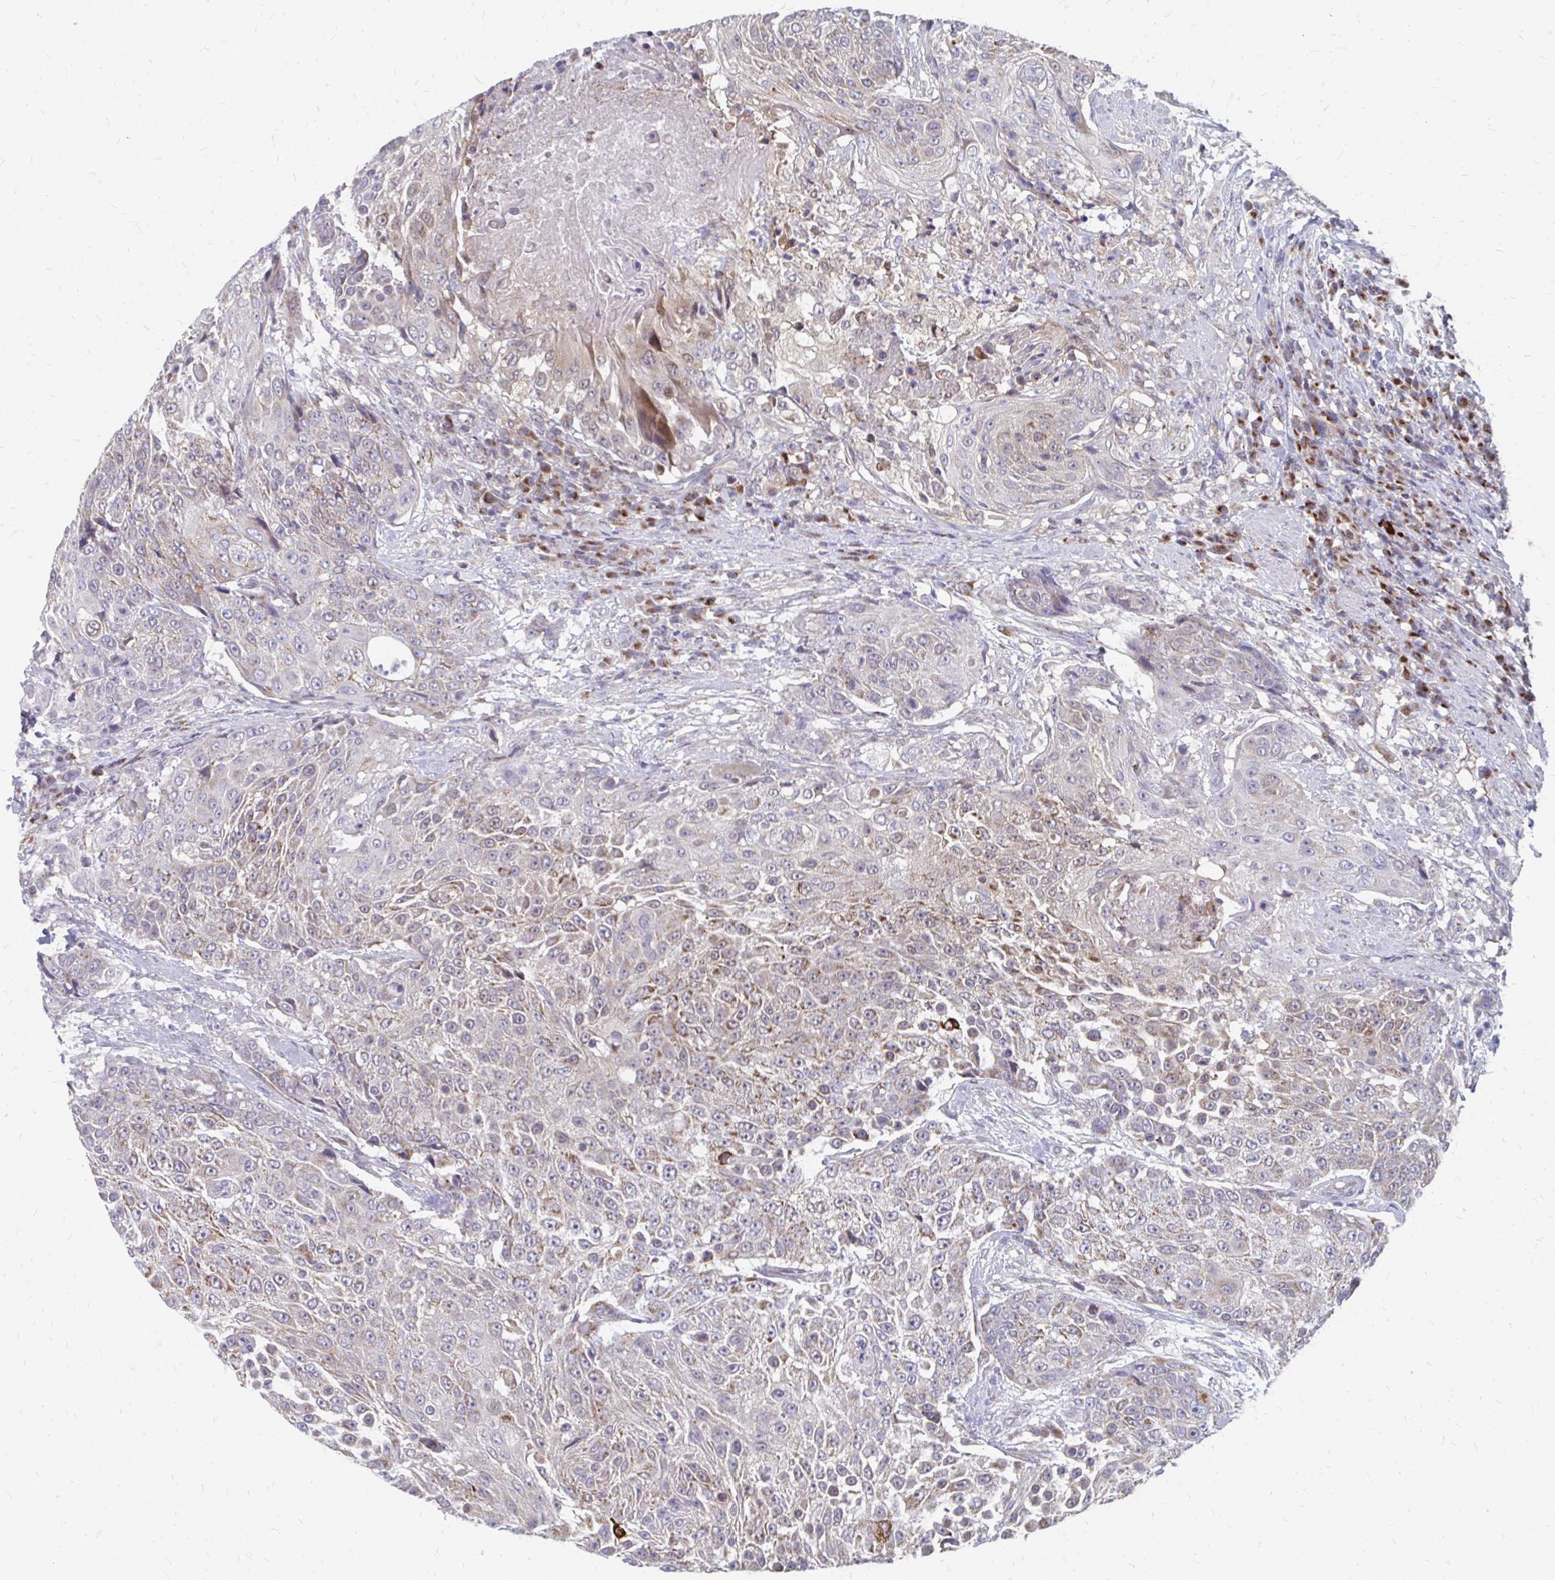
{"staining": {"intensity": "weak", "quantity": "25%-75%", "location": "cytoplasmic/membranous"}, "tissue": "urothelial cancer", "cell_type": "Tumor cells", "image_type": "cancer", "snomed": [{"axis": "morphology", "description": "Urothelial carcinoma, High grade"}, {"axis": "topography", "description": "Urinary bladder"}], "caption": "An immunohistochemistry histopathology image of tumor tissue is shown. Protein staining in brown shows weak cytoplasmic/membranous positivity in urothelial cancer within tumor cells.", "gene": "PABIR3", "patient": {"sex": "female", "age": 63}}